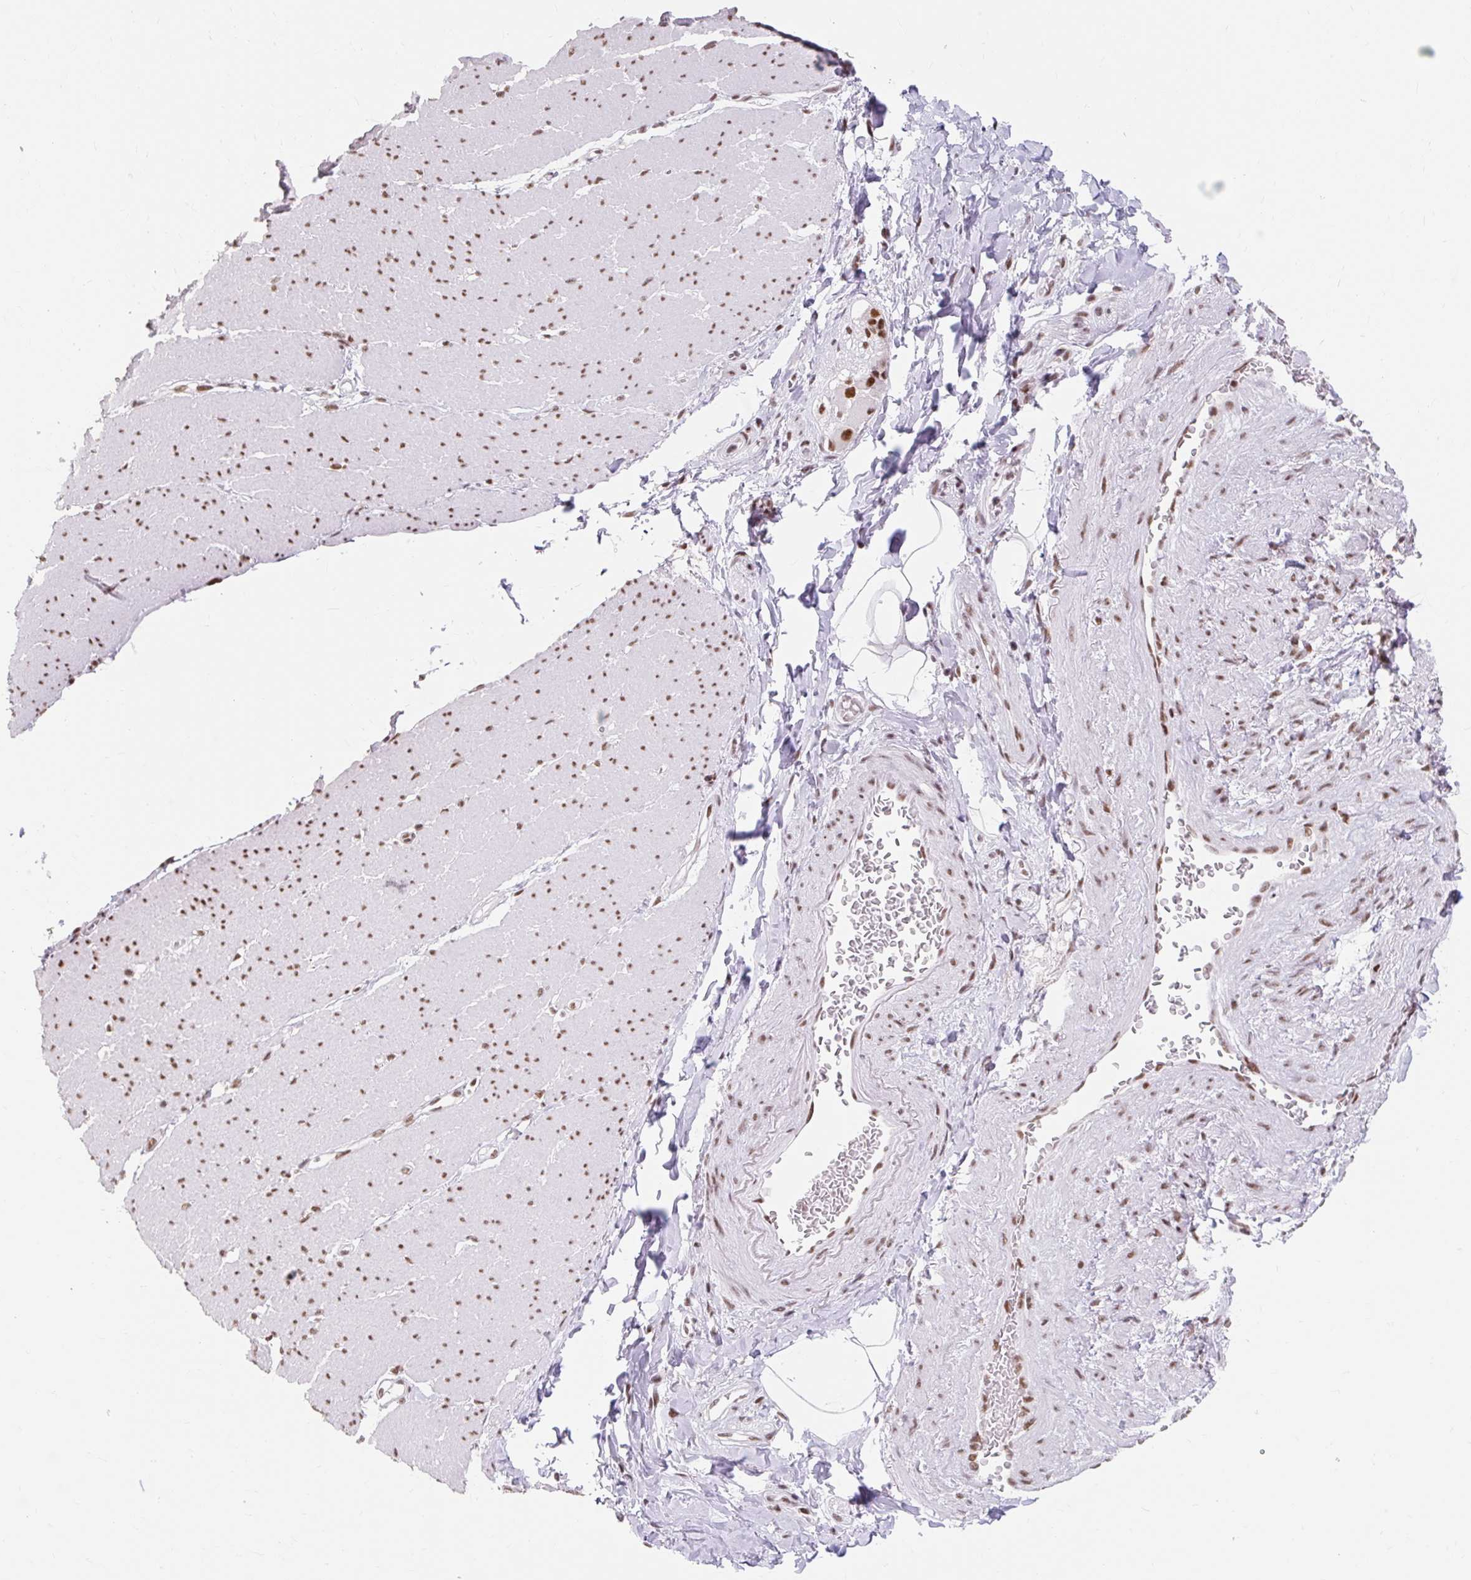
{"staining": {"intensity": "moderate", "quantity": ">75%", "location": "nuclear"}, "tissue": "smooth muscle", "cell_type": "Smooth muscle cells", "image_type": "normal", "snomed": [{"axis": "morphology", "description": "Normal tissue, NOS"}, {"axis": "topography", "description": "Smooth muscle"}, {"axis": "topography", "description": "Rectum"}], "caption": "Protein expression analysis of unremarkable smooth muscle demonstrates moderate nuclear positivity in approximately >75% of smooth muscle cells.", "gene": "SRSF10", "patient": {"sex": "male", "age": 53}}